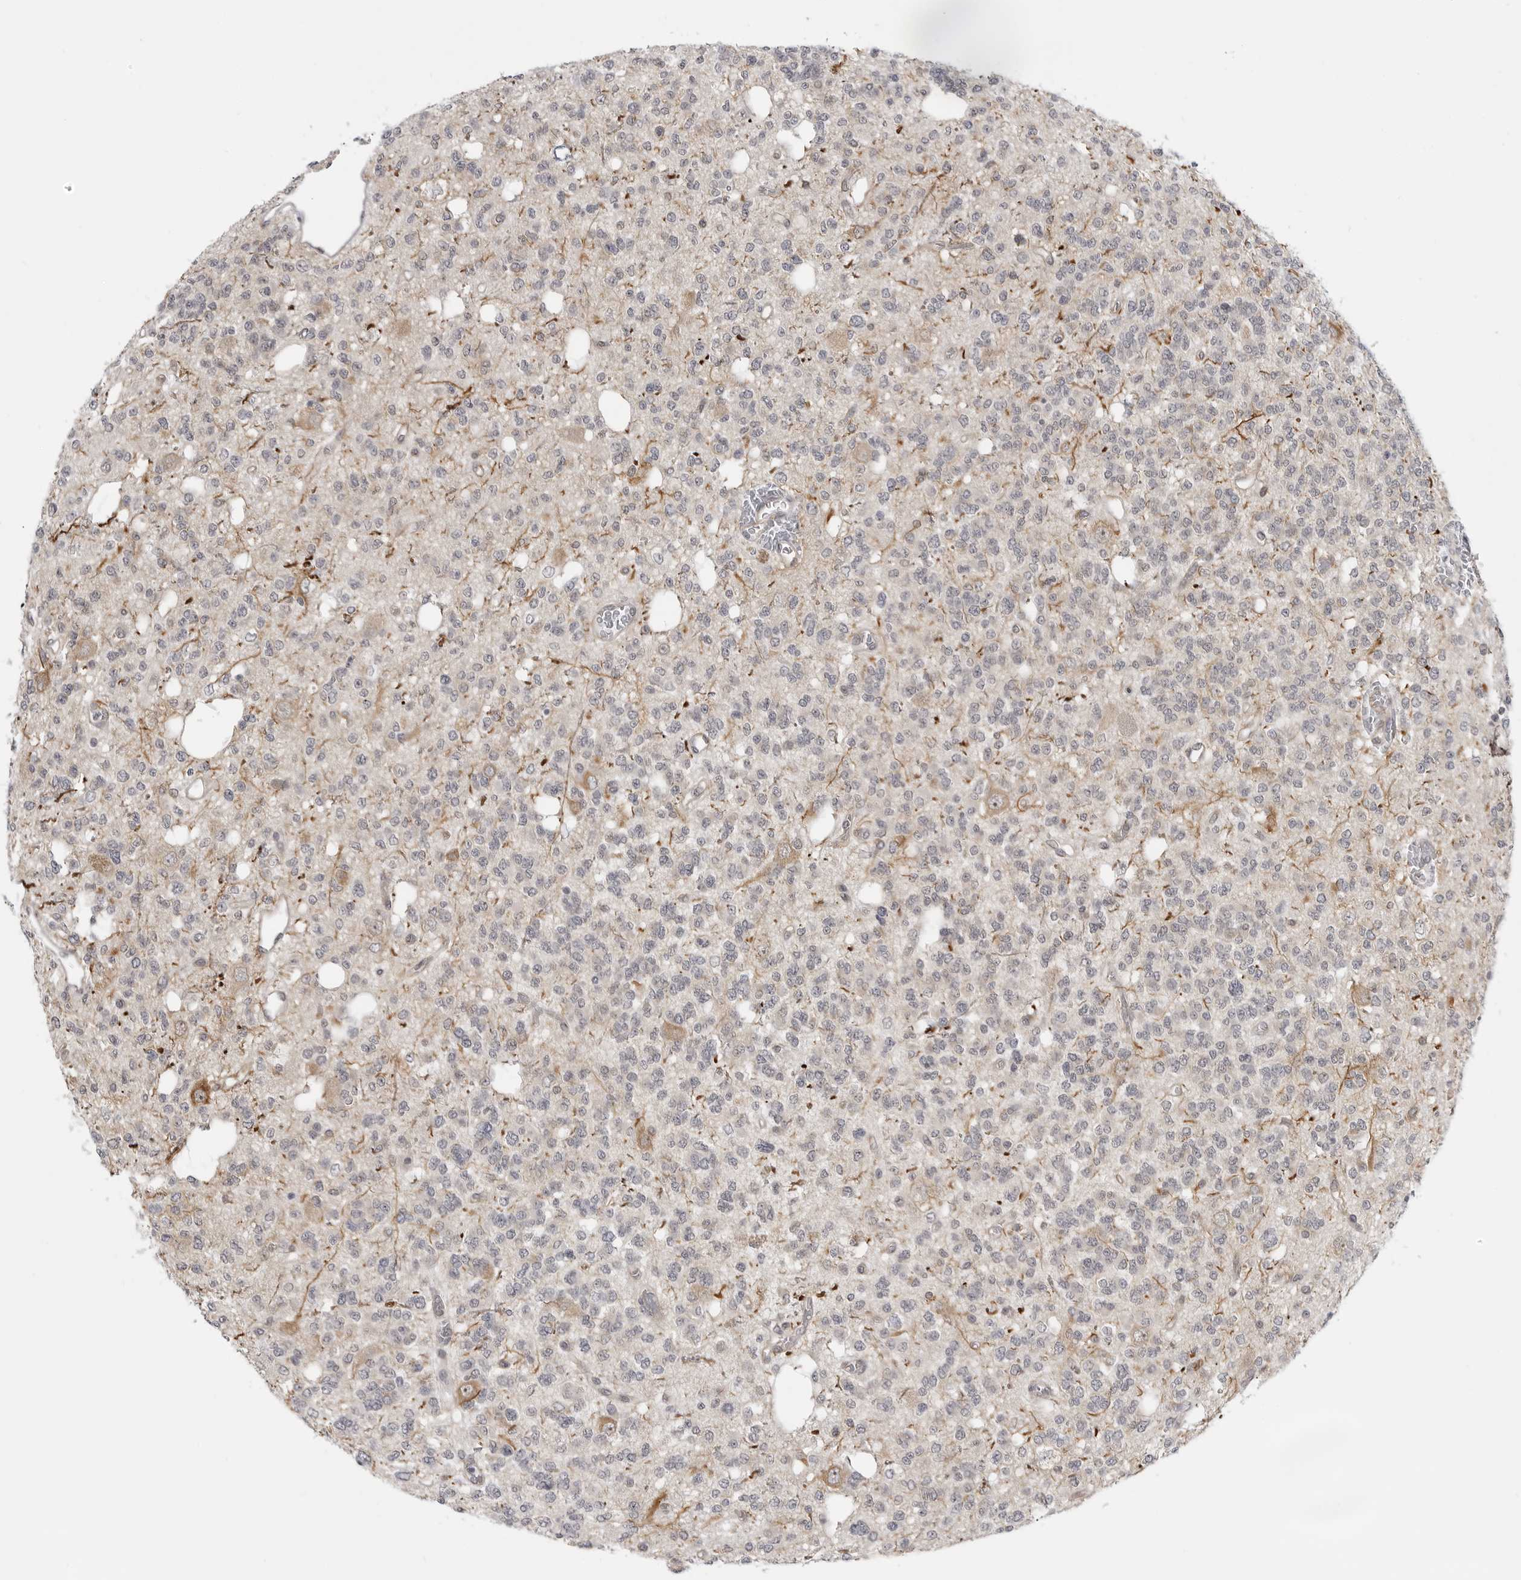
{"staining": {"intensity": "weak", "quantity": "25%-75%", "location": "nuclear"}, "tissue": "glioma", "cell_type": "Tumor cells", "image_type": "cancer", "snomed": [{"axis": "morphology", "description": "Glioma, malignant, Low grade"}, {"axis": "topography", "description": "Brain"}], "caption": "DAB immunohistochemical staining of human malignant glioma (low-grade) demonstrates weak nuclear protein positivity in approximately 25%-75% of tumor cells. (IHC, brightfield microscopy, high magnification).", "gene": "CEP295NL", "patient": {"sex": "male", "age": 38}}